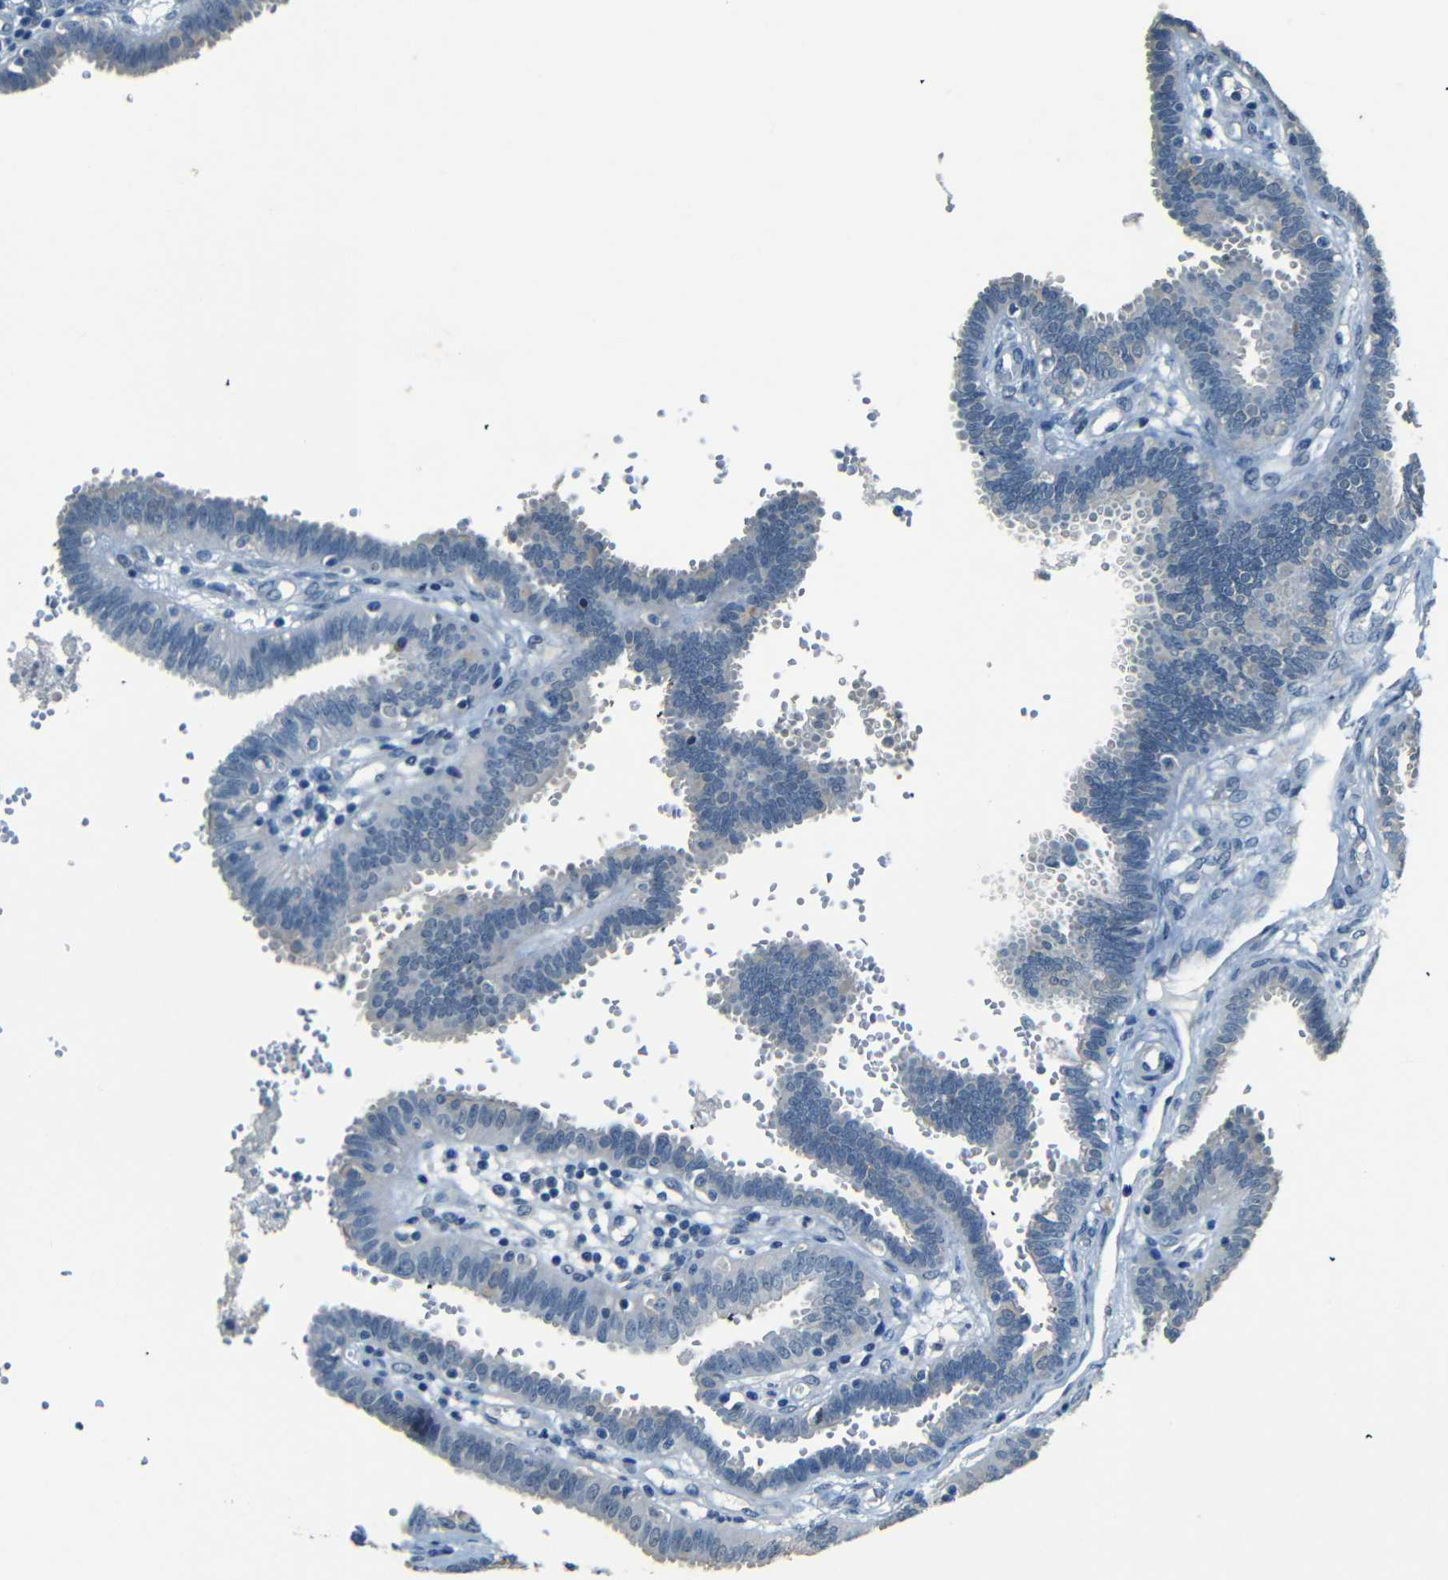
{"staining": {"intensity": "negative", "quantity": "none", "location": "none"}, "tissue": "fallopian tube", "cell_type": "Glandular cells", "image_type": "normal", "snomed": [{"axis": "morphology", "description": "Normal tissue, NOS"}, {"axis": "topography", "description": "Fallopian tube"}], "caption": "DAB (3,3'-diaminobenzidine) immunohistochemical staining of unremarkable fallopian tube exhibits no significant expression in glandular cells.", "gene": "ZMAT1", "patient": {"sex": "female", "age": 32}}